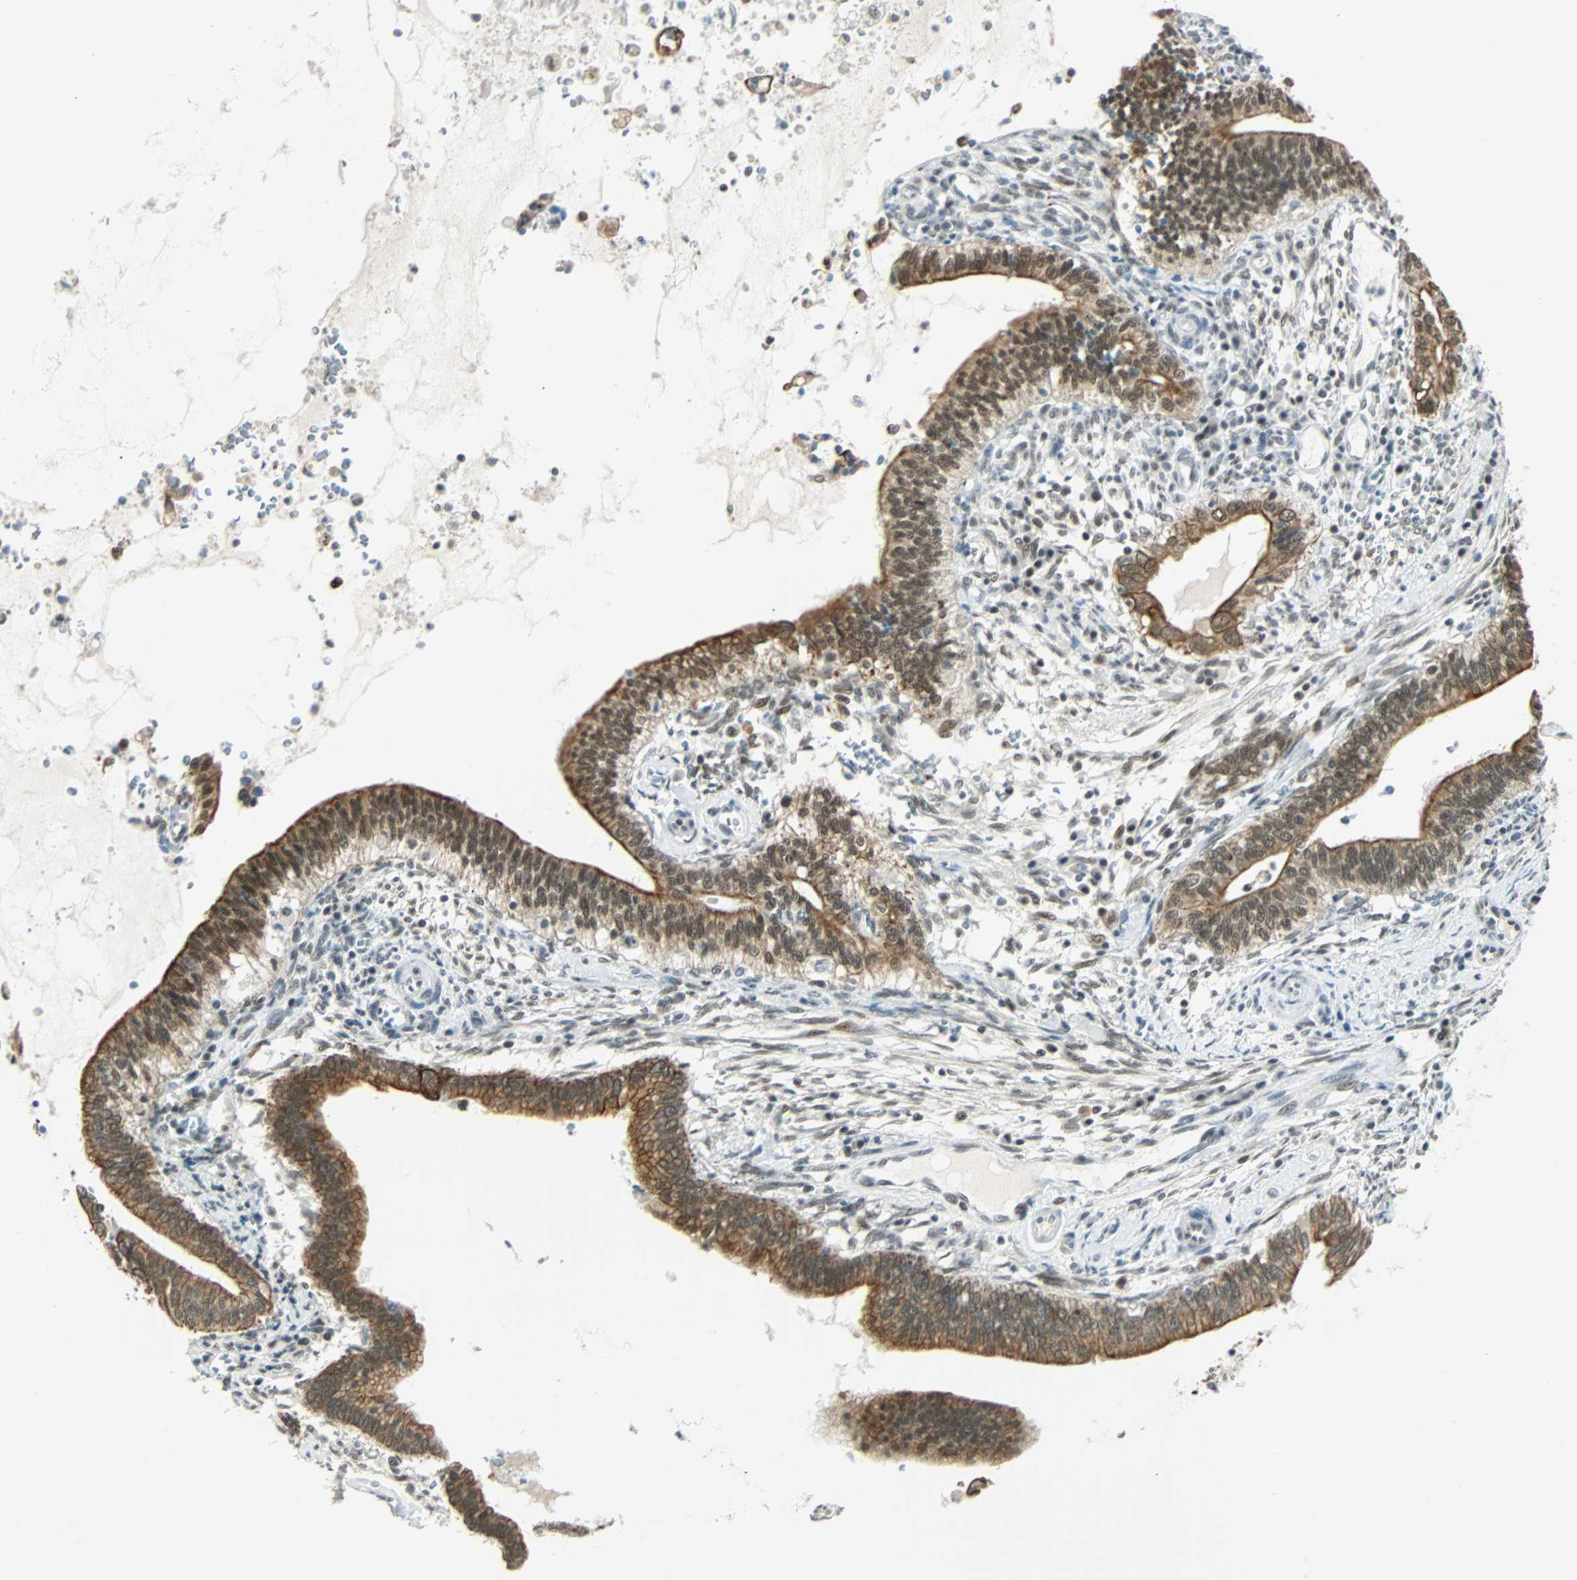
{"staining": {"intensity": "moderate", "quantity": ">75%", "location": "cytoplasmic/membranous,nuclear"}, "tissue": "cervical cancer", "cell_type": "Tumor cells", "image_type": "cancer", "snomed": [{"axis": "morphology", "description": "Adenocarcinoma, NOS"}, {"axis": "topography", "description": "Cervix"}], "caption": "Cervical cancer (adenocarcinoma) stained for a protein (brown) exhibits moderate cytoplasmic/membranous and nuclear positive positivity in about >75% of tumor cells.", "gene": "NELFE", "patient": {"sex": "female", "age": 44}}